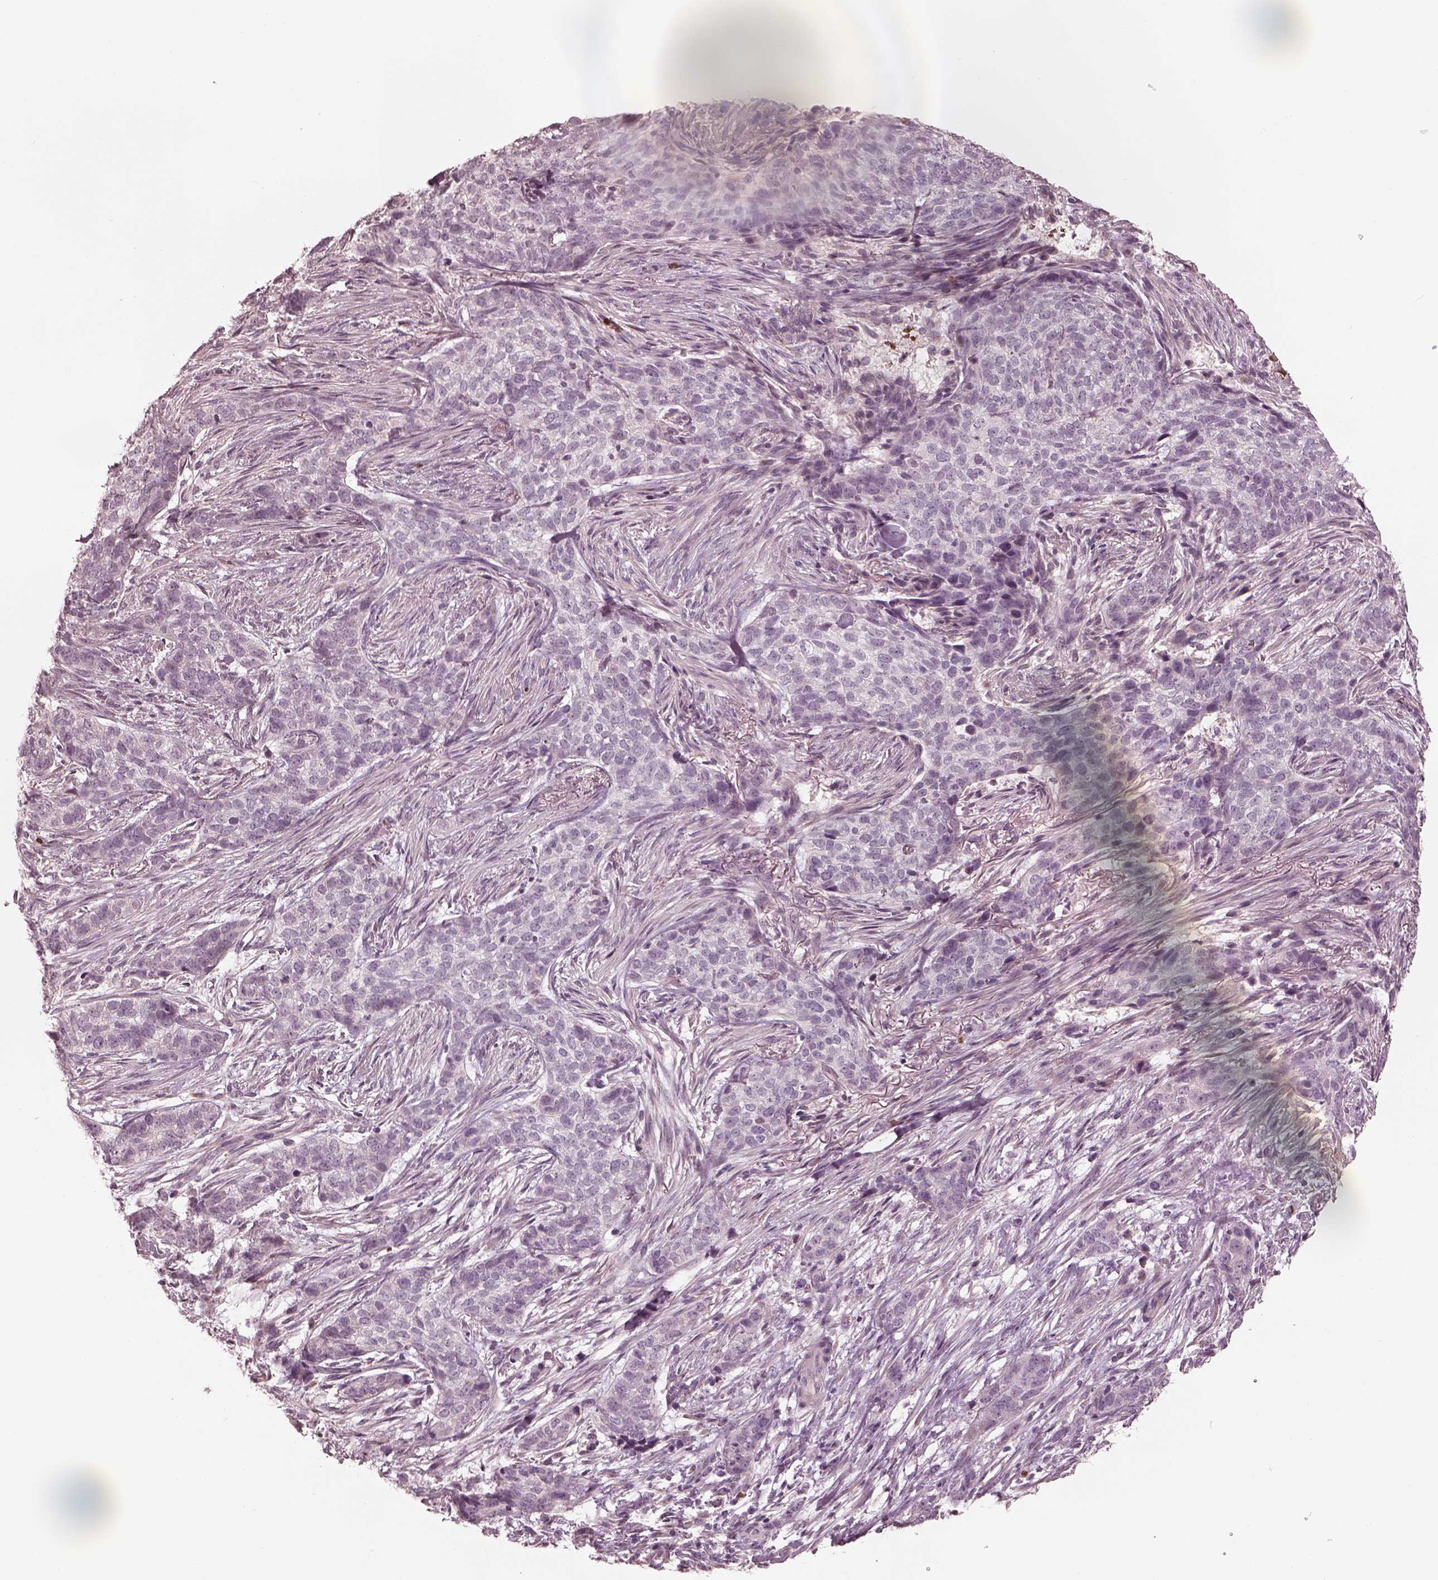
{"staining": {"intensity": "negative", "quantity": "none", "location": "none"}, "tissue": "skin cancer", "cell_type": "Tumor cells", "image_type": "cancer", "snomed": [{"axis": "morphology", "description": "Basal cell carcinoma"}, {"axis": "topography", "description": "Skin"}], "caption": "Immunohistochemistry image of neoplastic tissue: basal cell carcinoma (skin) stained with DAB (3,3'-diaminobenzidine) shows no significant protein staining in tumor cells. (DAB (3,3'-diaminobenzidine) immunohistochemistry (IHC) with hematoxylin counter stain).", "gene": "ANKLE1", "patient": {"sex": "female", "age": 69}}